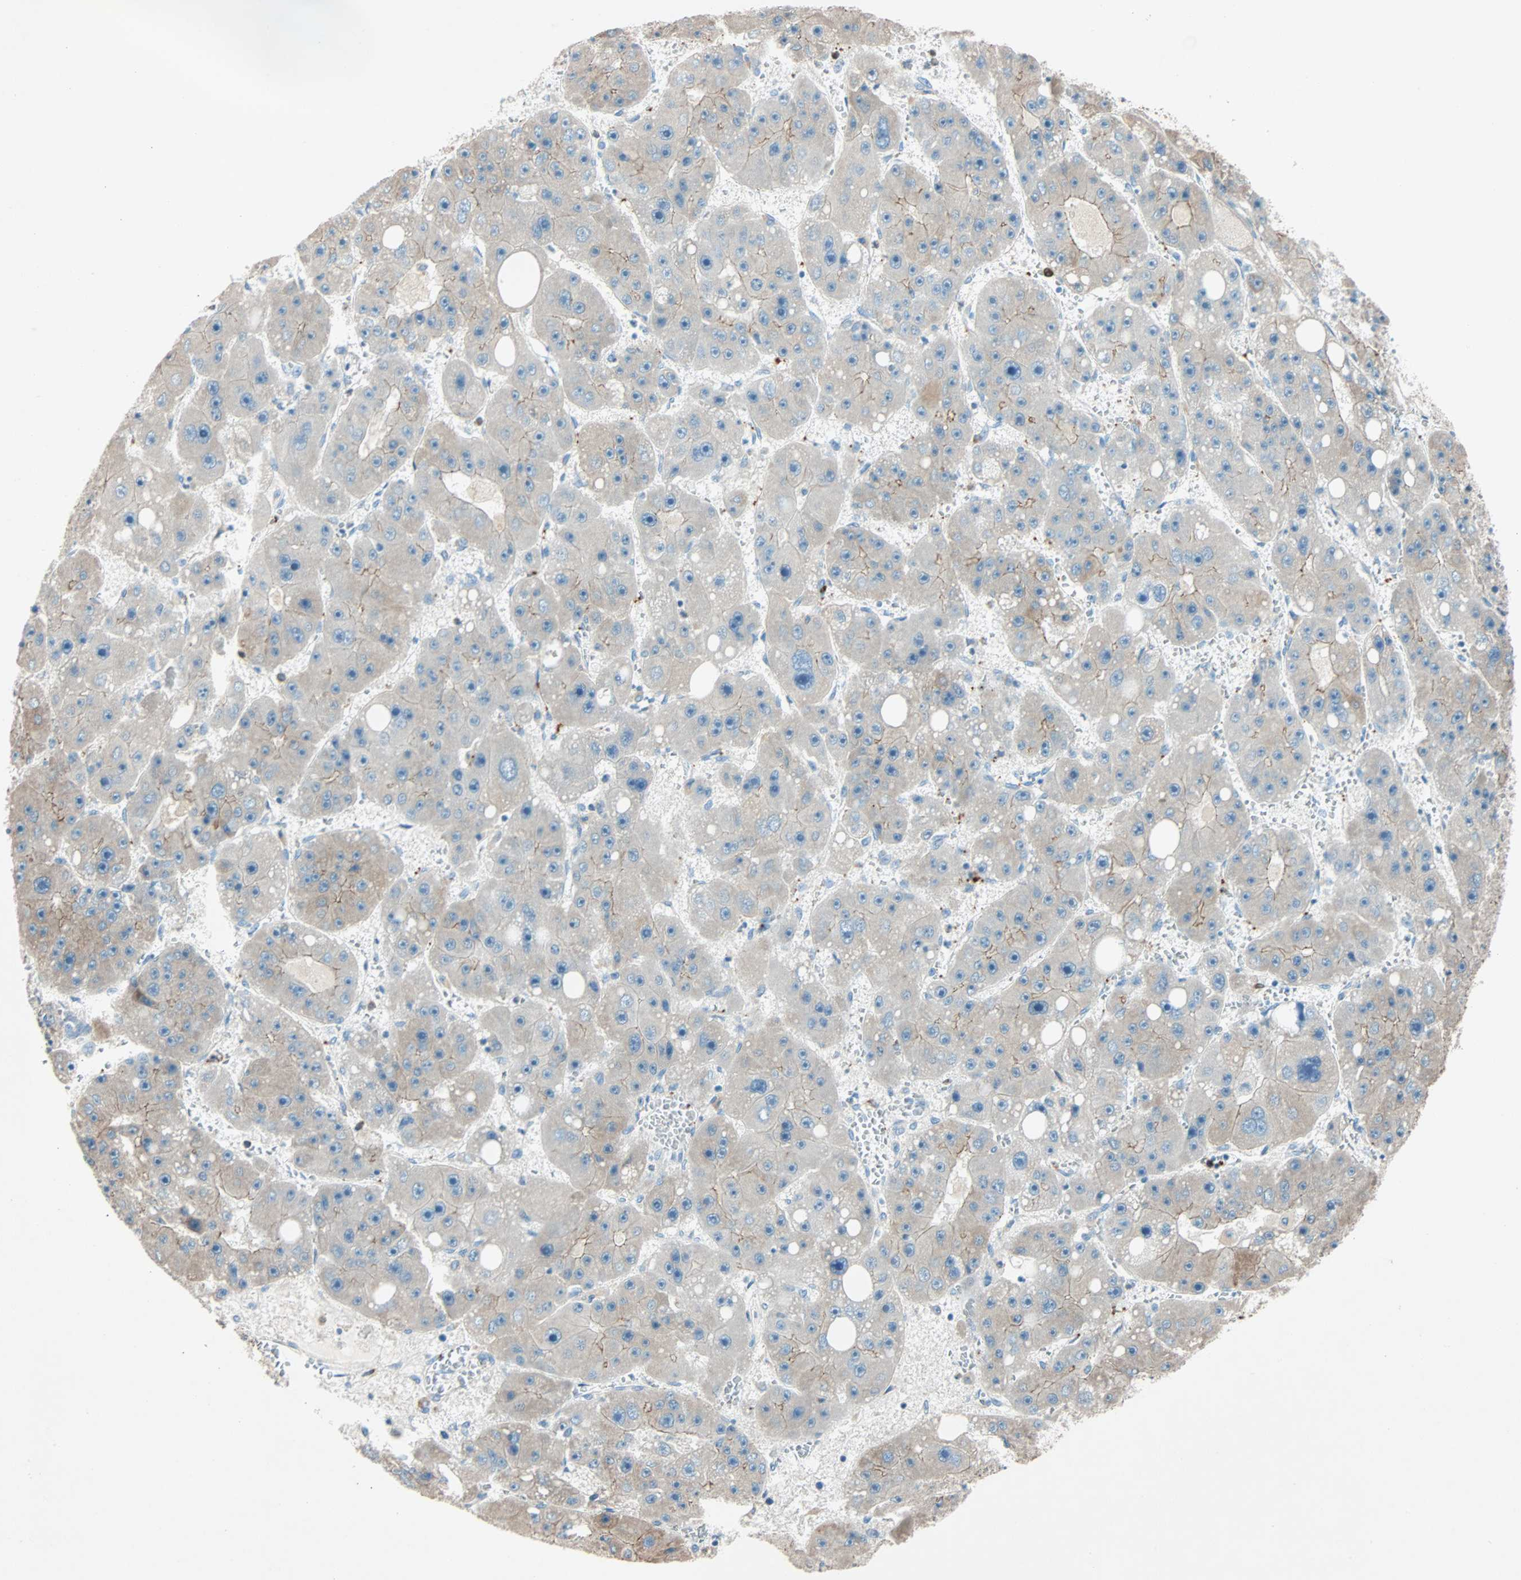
{"staining": {"intensity": "moderate", "quantity": ">75%", "location": "cytoplasmic/membranous"}, "tissue": "liver cancer", "cell_type": "Tumor cells", "image_type": "cancer", "snomed": [{"axis": "morphology", "description": "Carcinoma, Hepatocellular, NOS"}, {"axis": "topography", "description": "Liver"}], "caption": "The histopathology image demonstrates immunohistochemical staining of liver cancer. There is moderate cytoplasmic/membranous positivity is appreciated in about >75% of tumor cells.", "gene": "LY6G6F", "patient": {"sex": "female", "age": 61}}